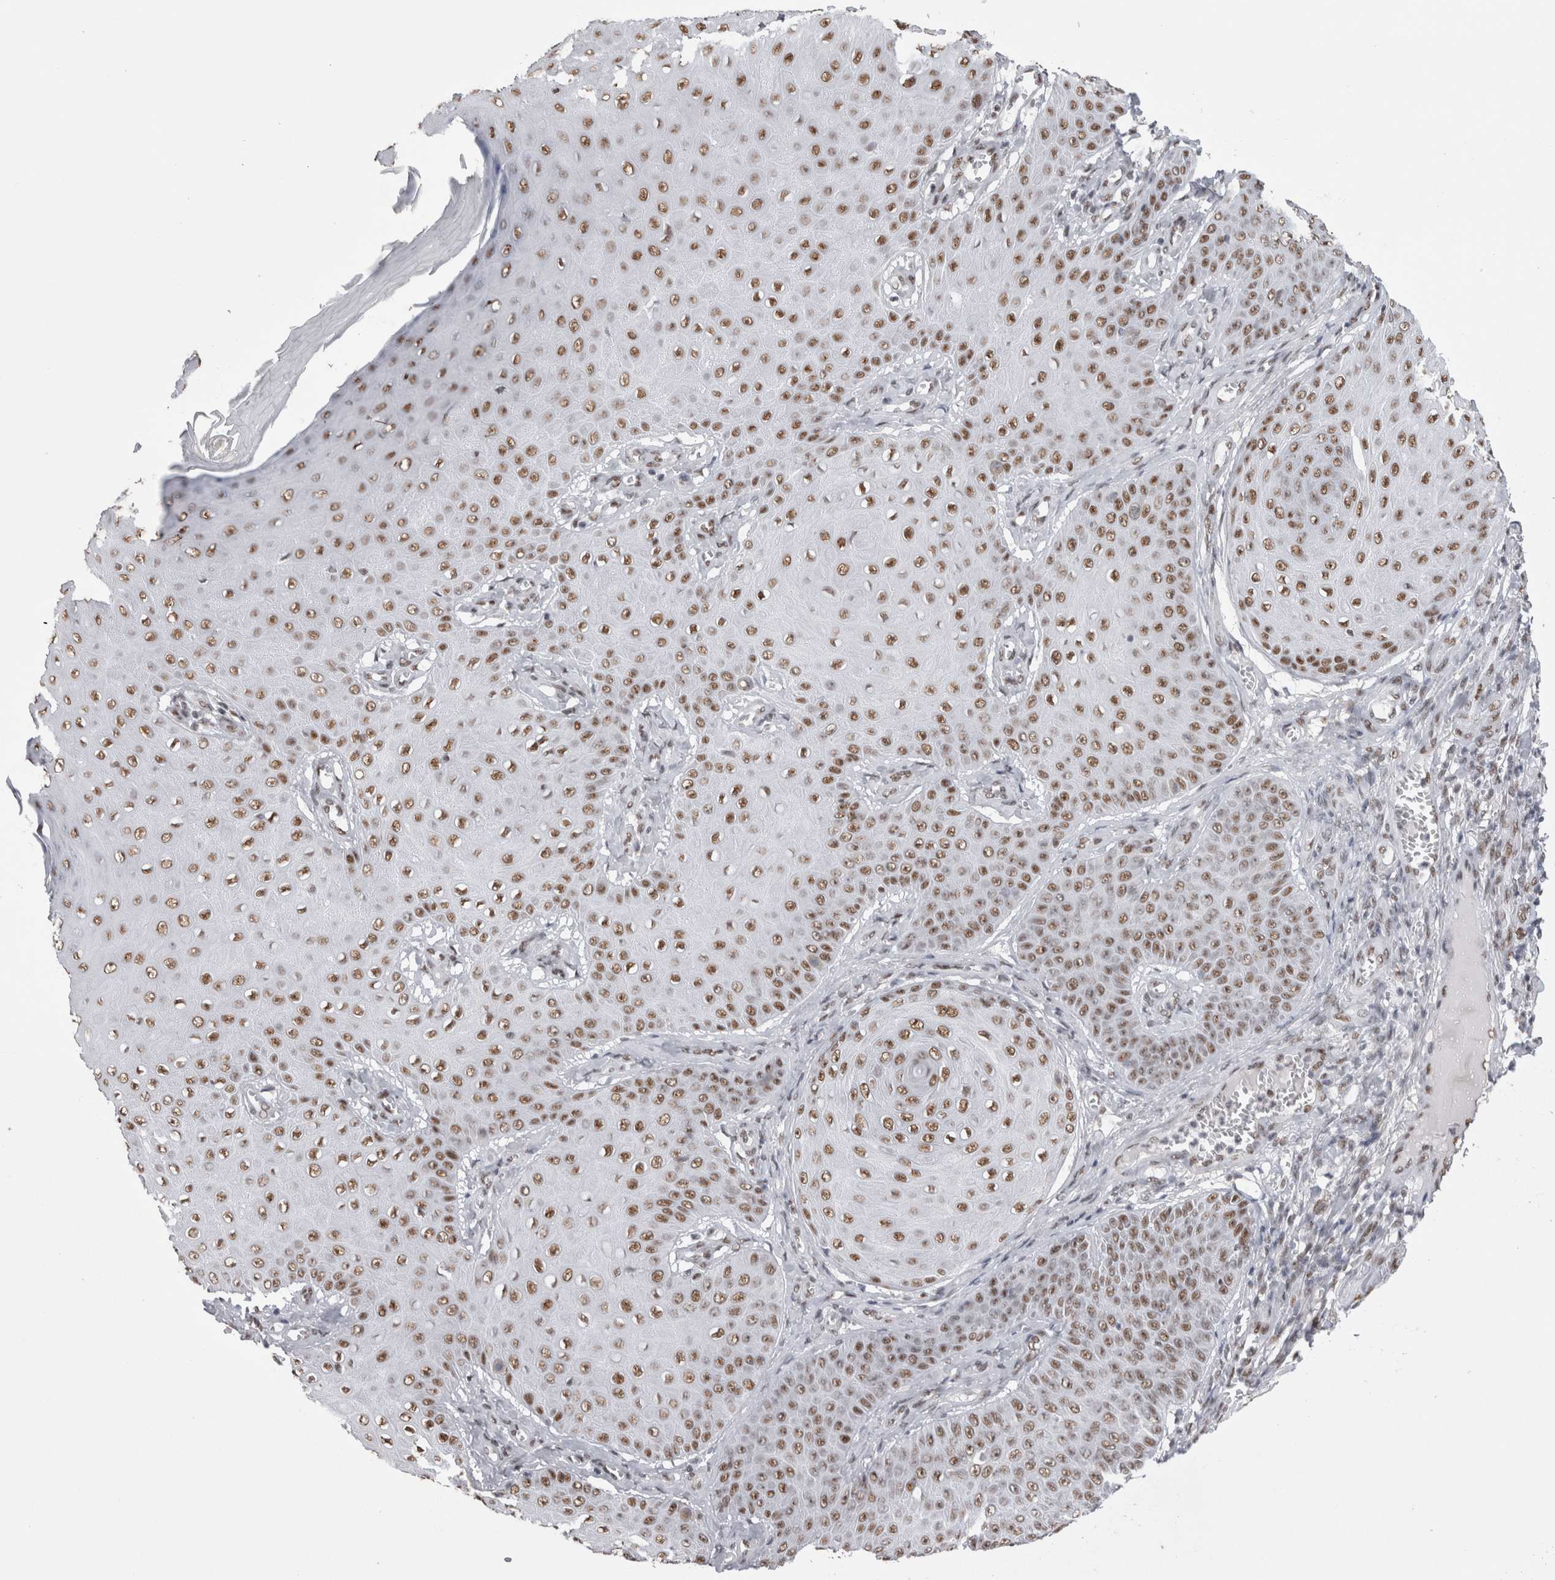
{"staining": {"intensity": "moderate", "quantity": ">75%", "location": "nuclear"}, "tissue": "skin cancer", "cell_type": "Tumor cells", "image_type": "cancer", "snomed": [{"axis": "morphology", "description": "Squamous cell carcinoma, NOS"}, {"axis": "topography", "description": "Skin"}], "caption": "Moderate nuclear positivity is appreciated in approximately >75% of tumor cells in skin cancer (squamous cell carcinoma).", "gene": "API5", "patient": {"sex": "male", "age": 74}}